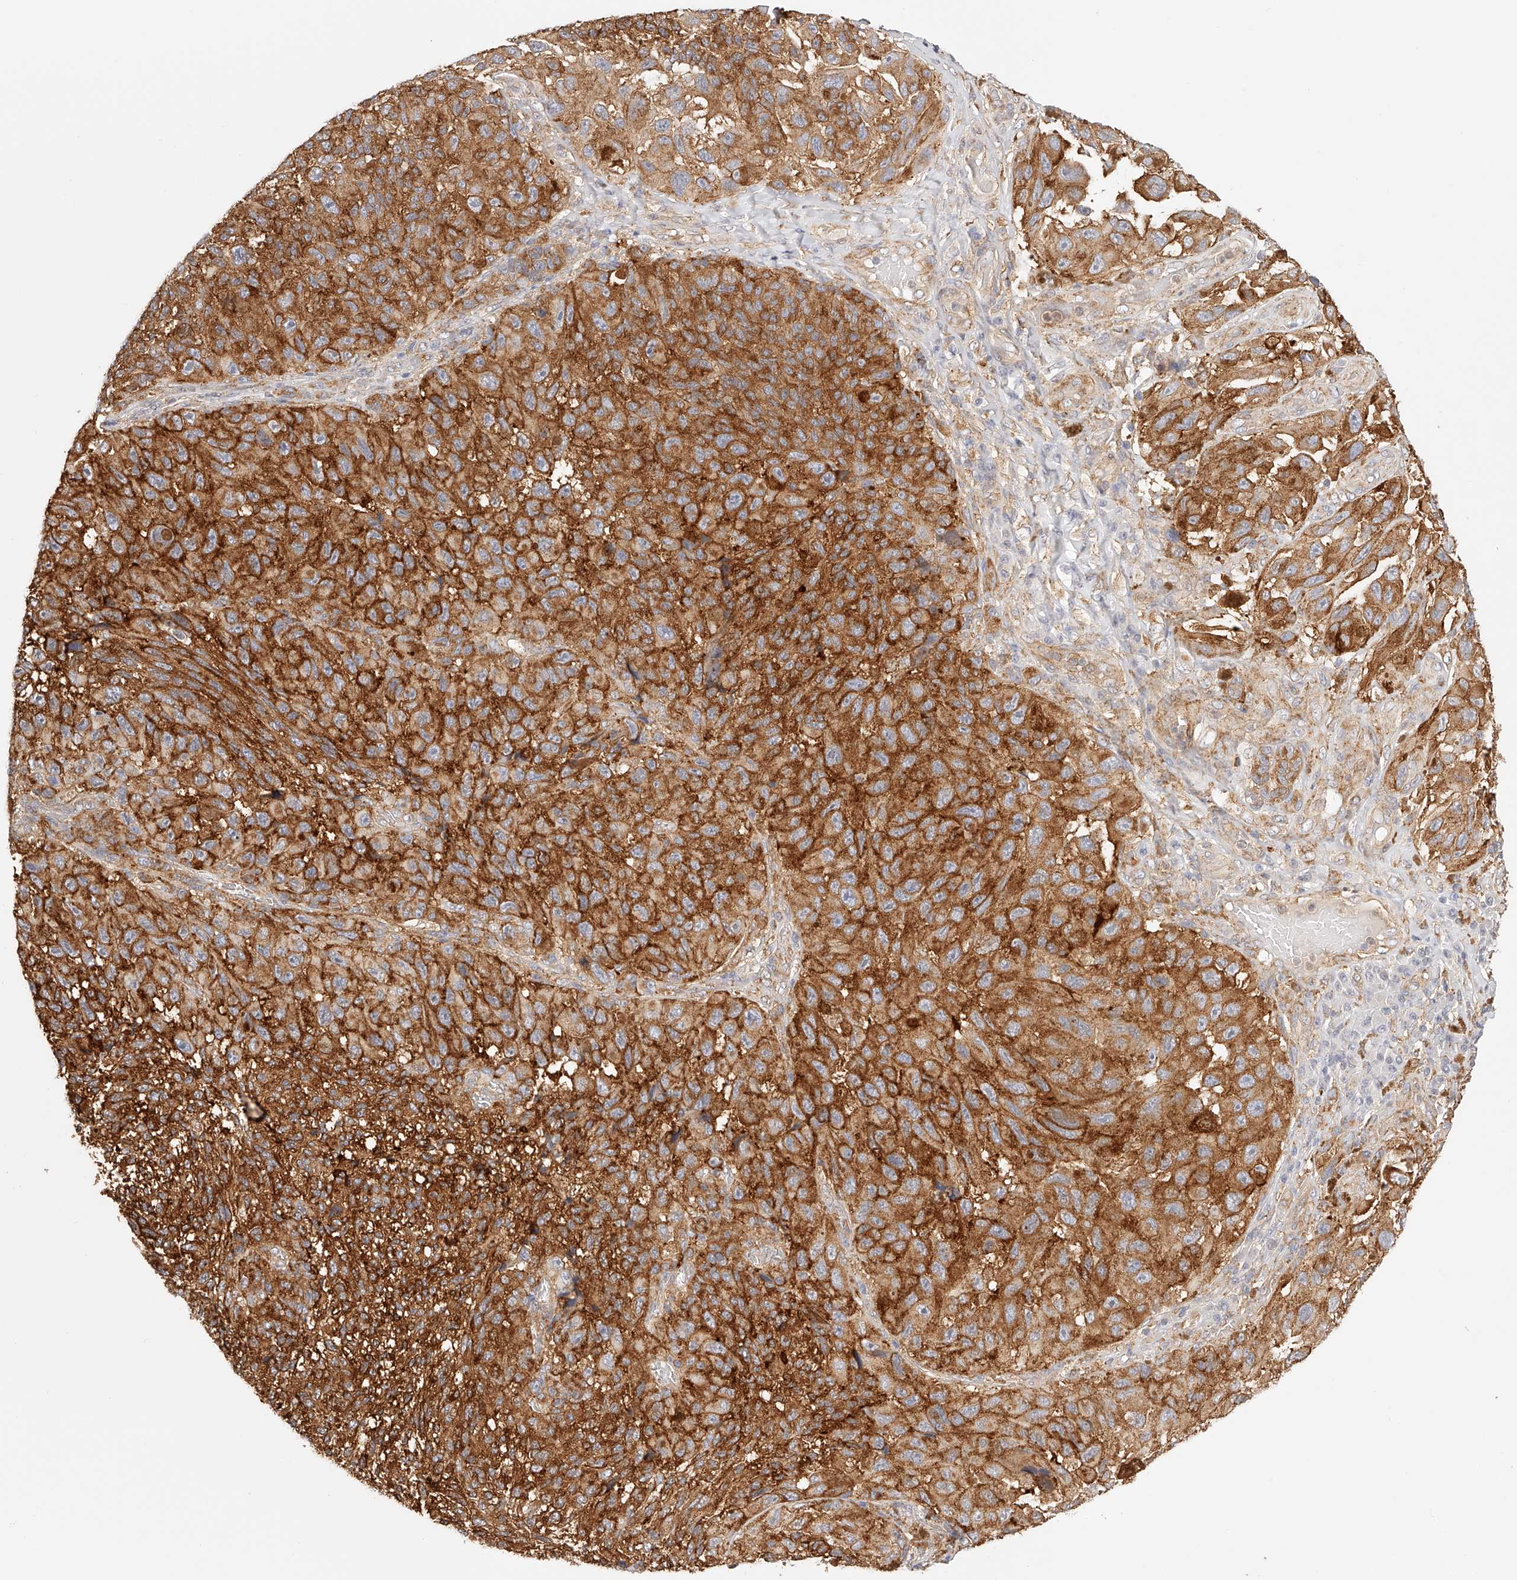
{"staining": {"intensity": "strong", "quantity": ">75%", "location": "cytoplasmic/membranous"}, "tissue": "melanoma", "cell_type": "Tumor cells", "image_type": "cancer", "snomed": [{"axis": "morphology", "description": "Malignant melanoma, NOS"}, {"axis": "topography", "description": "Skin"}], "caption": "Protein expression analysis of human malignant melanoma reveals strong cytoplasmic/membranous positivity in about >75% of tumor cells.", "gene": "SYNC", "patient": {"sex": "female", "age": 73}}